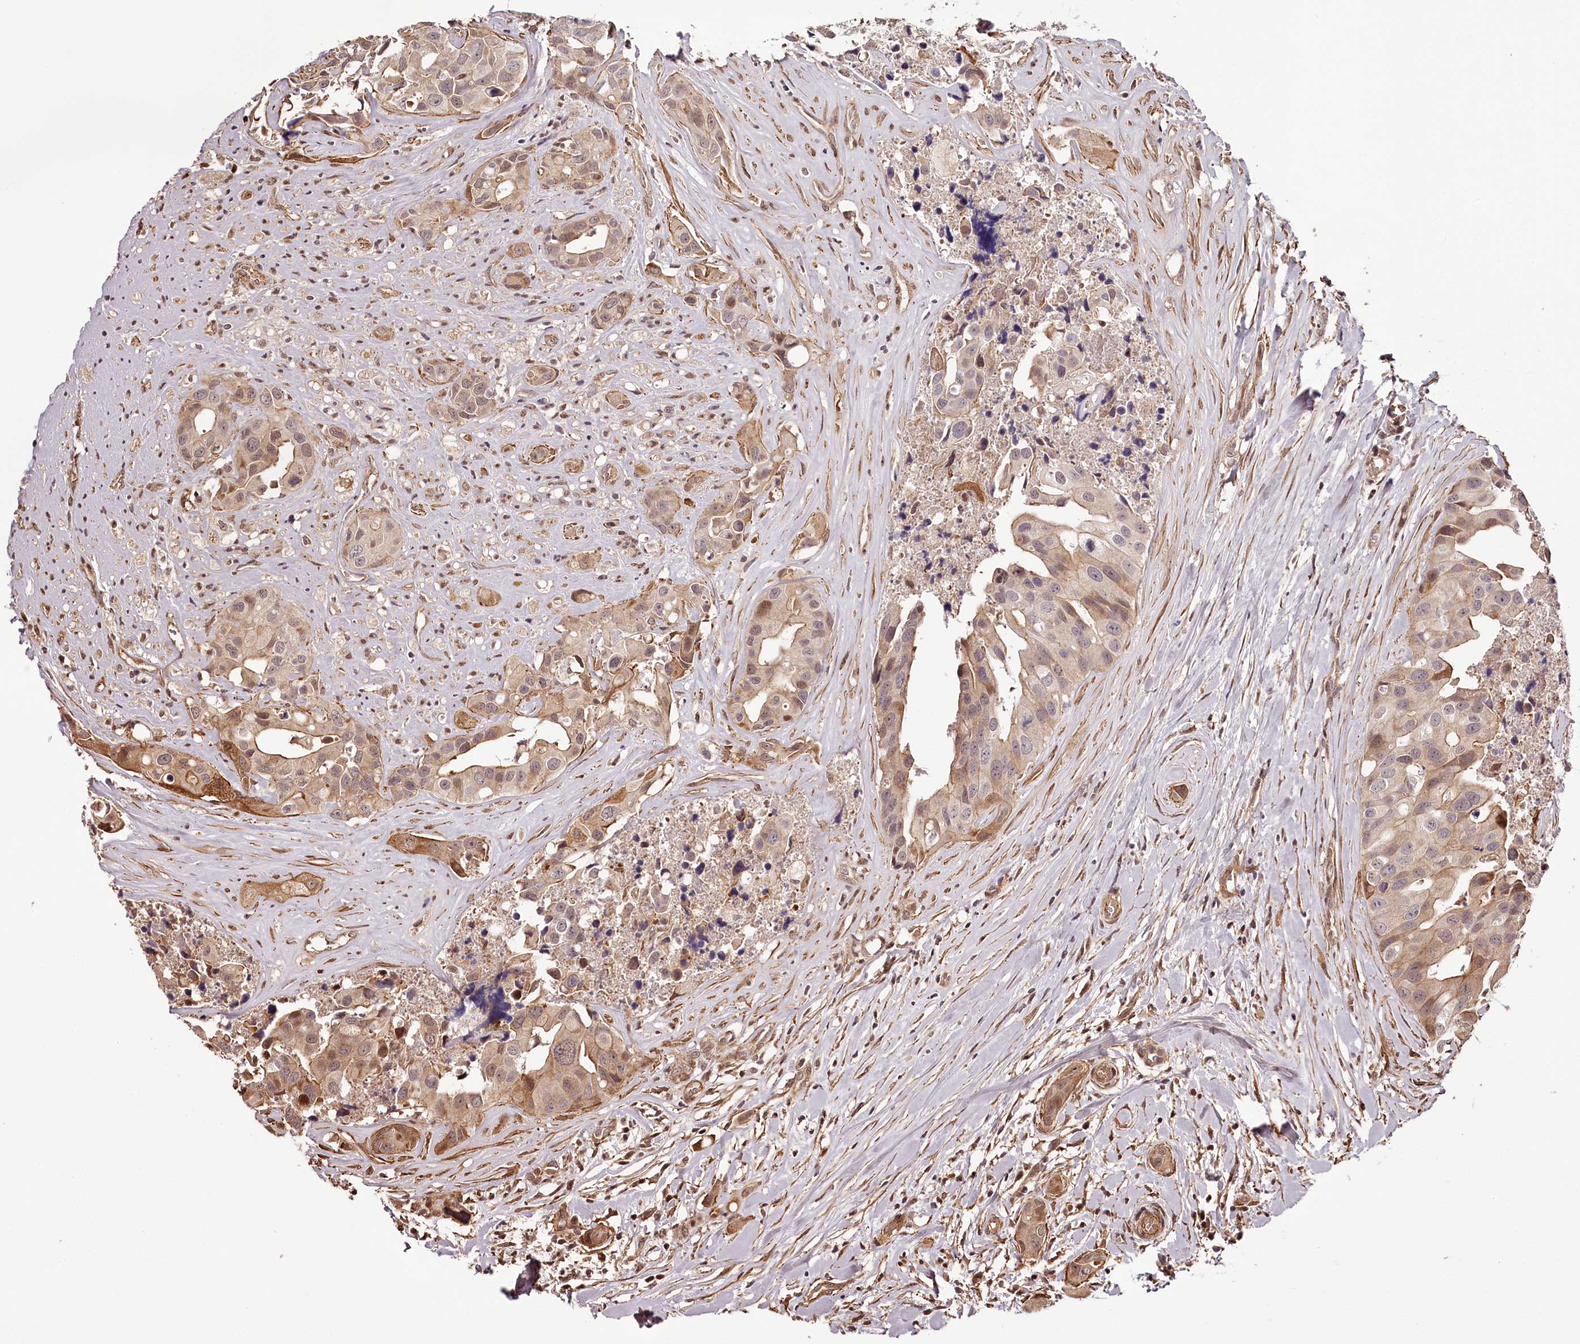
{"staining": {"intensity": "moderate", "quantity": ">75%", "location": "cytoplasmic/membranous"}, "tissue": "head and neck cancer", "cell_type": "Tumor cells", "image_type": "cancer", "snomed": [{"axis": "morphology", "description": "Adenocarcinoma, NOS"}, {"axis": "morphology", "description": "Adenocarcinoma, metastatic, NOS"}, {"axis": "topography", "description": "Head-Neck"}], "caption": "This photomicrograph reveals IHC staining of head and neck cancer, with medium moderate cytoplasmic/membranous expression in approximately >75% of tumor cells.", "gene": "TTC33", "patient": {"sex": "male", "age": 75}}